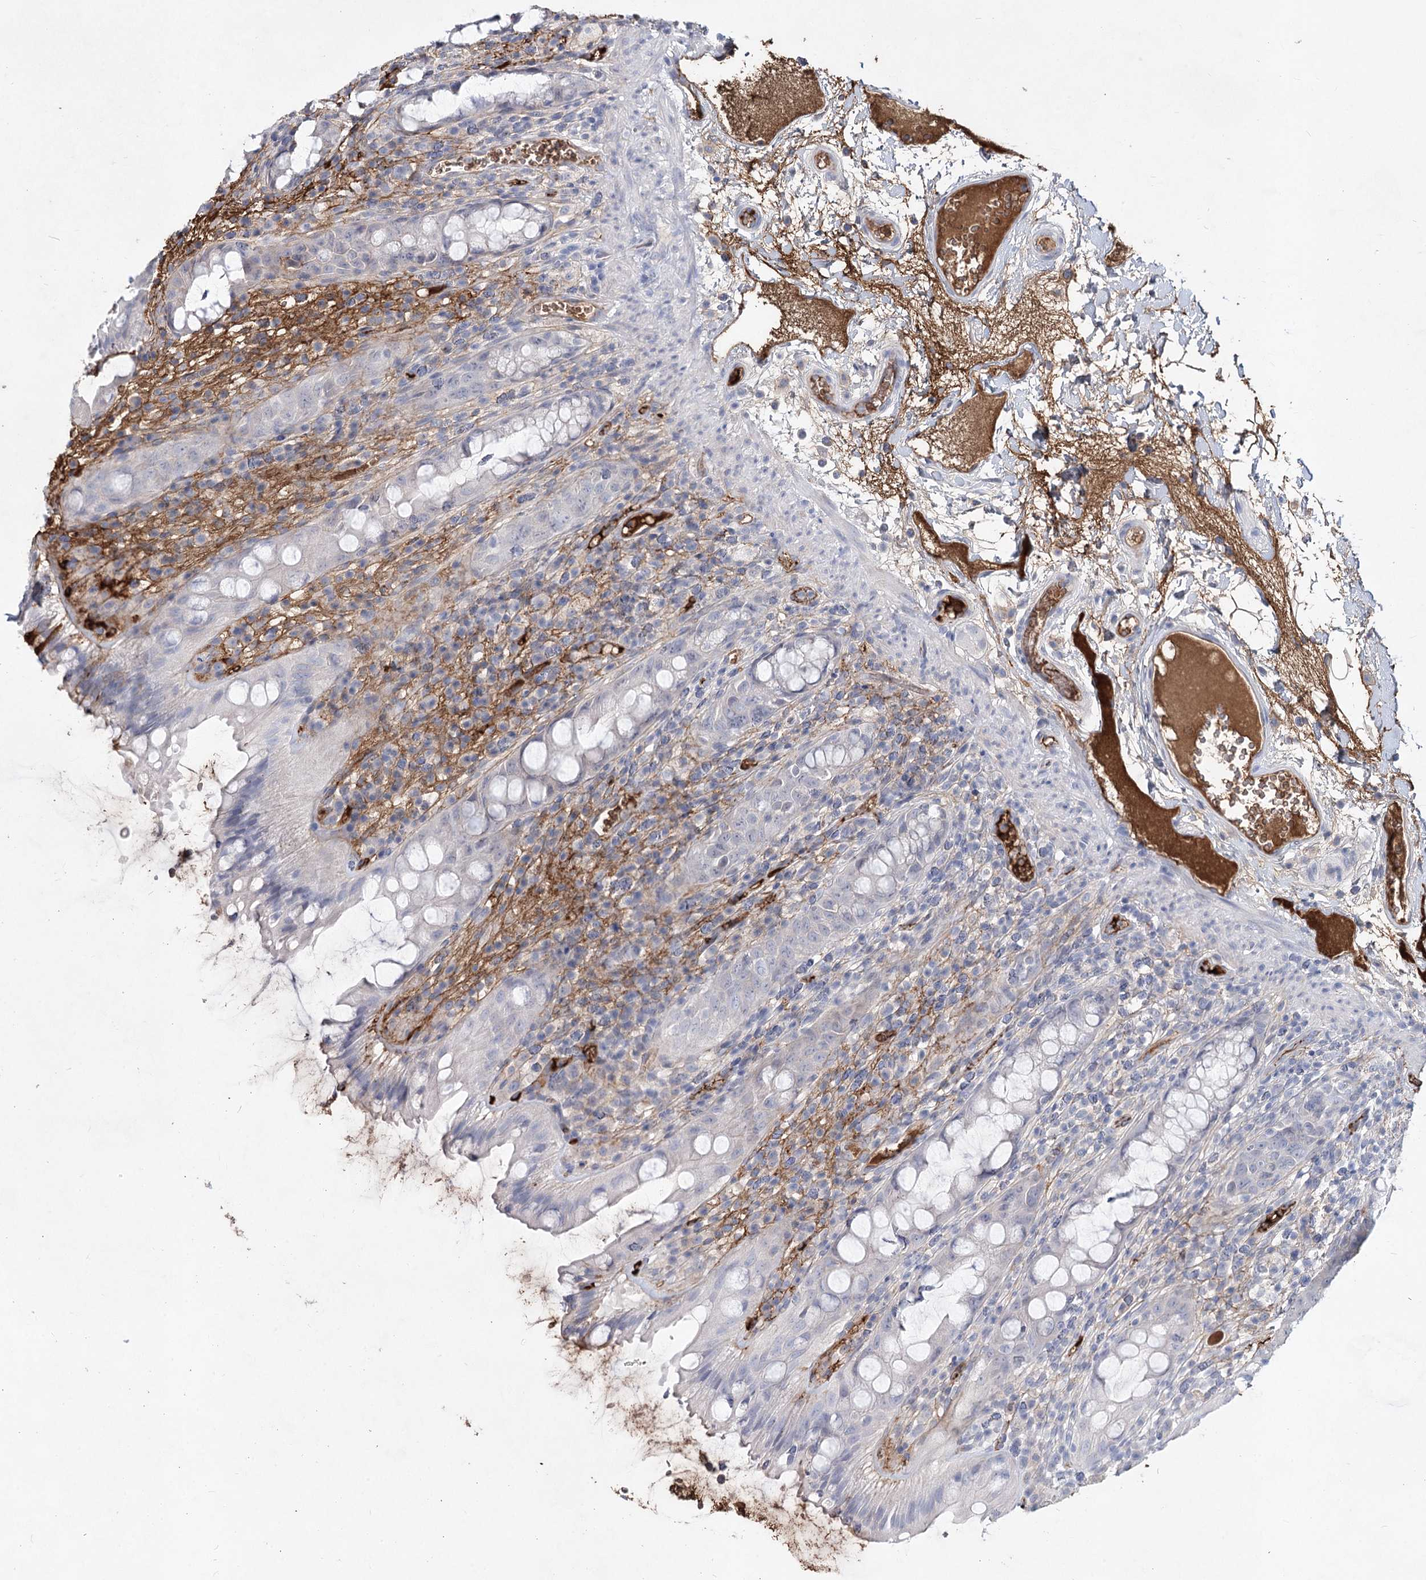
{"staining": {"intensity": "negative", "quantity": "none", "location": "none"}, "tissue": "rectum", "cell_type": "Glandular cells", "image_type": "normal", "snomed": [{"axis": "morphology", "description": "Normal tissue, NOS"}, {"axis": "topography", "description": "Rectum"}], "caption": "This is a photomicrograph of IHC staining of normal rectum, which shows no staining in glandular cells. (DAB IHC visualized using brightfield microscopy, high magnification).", "gene": "TASOR2", "patient": {"sex": "female", "age": 57}}